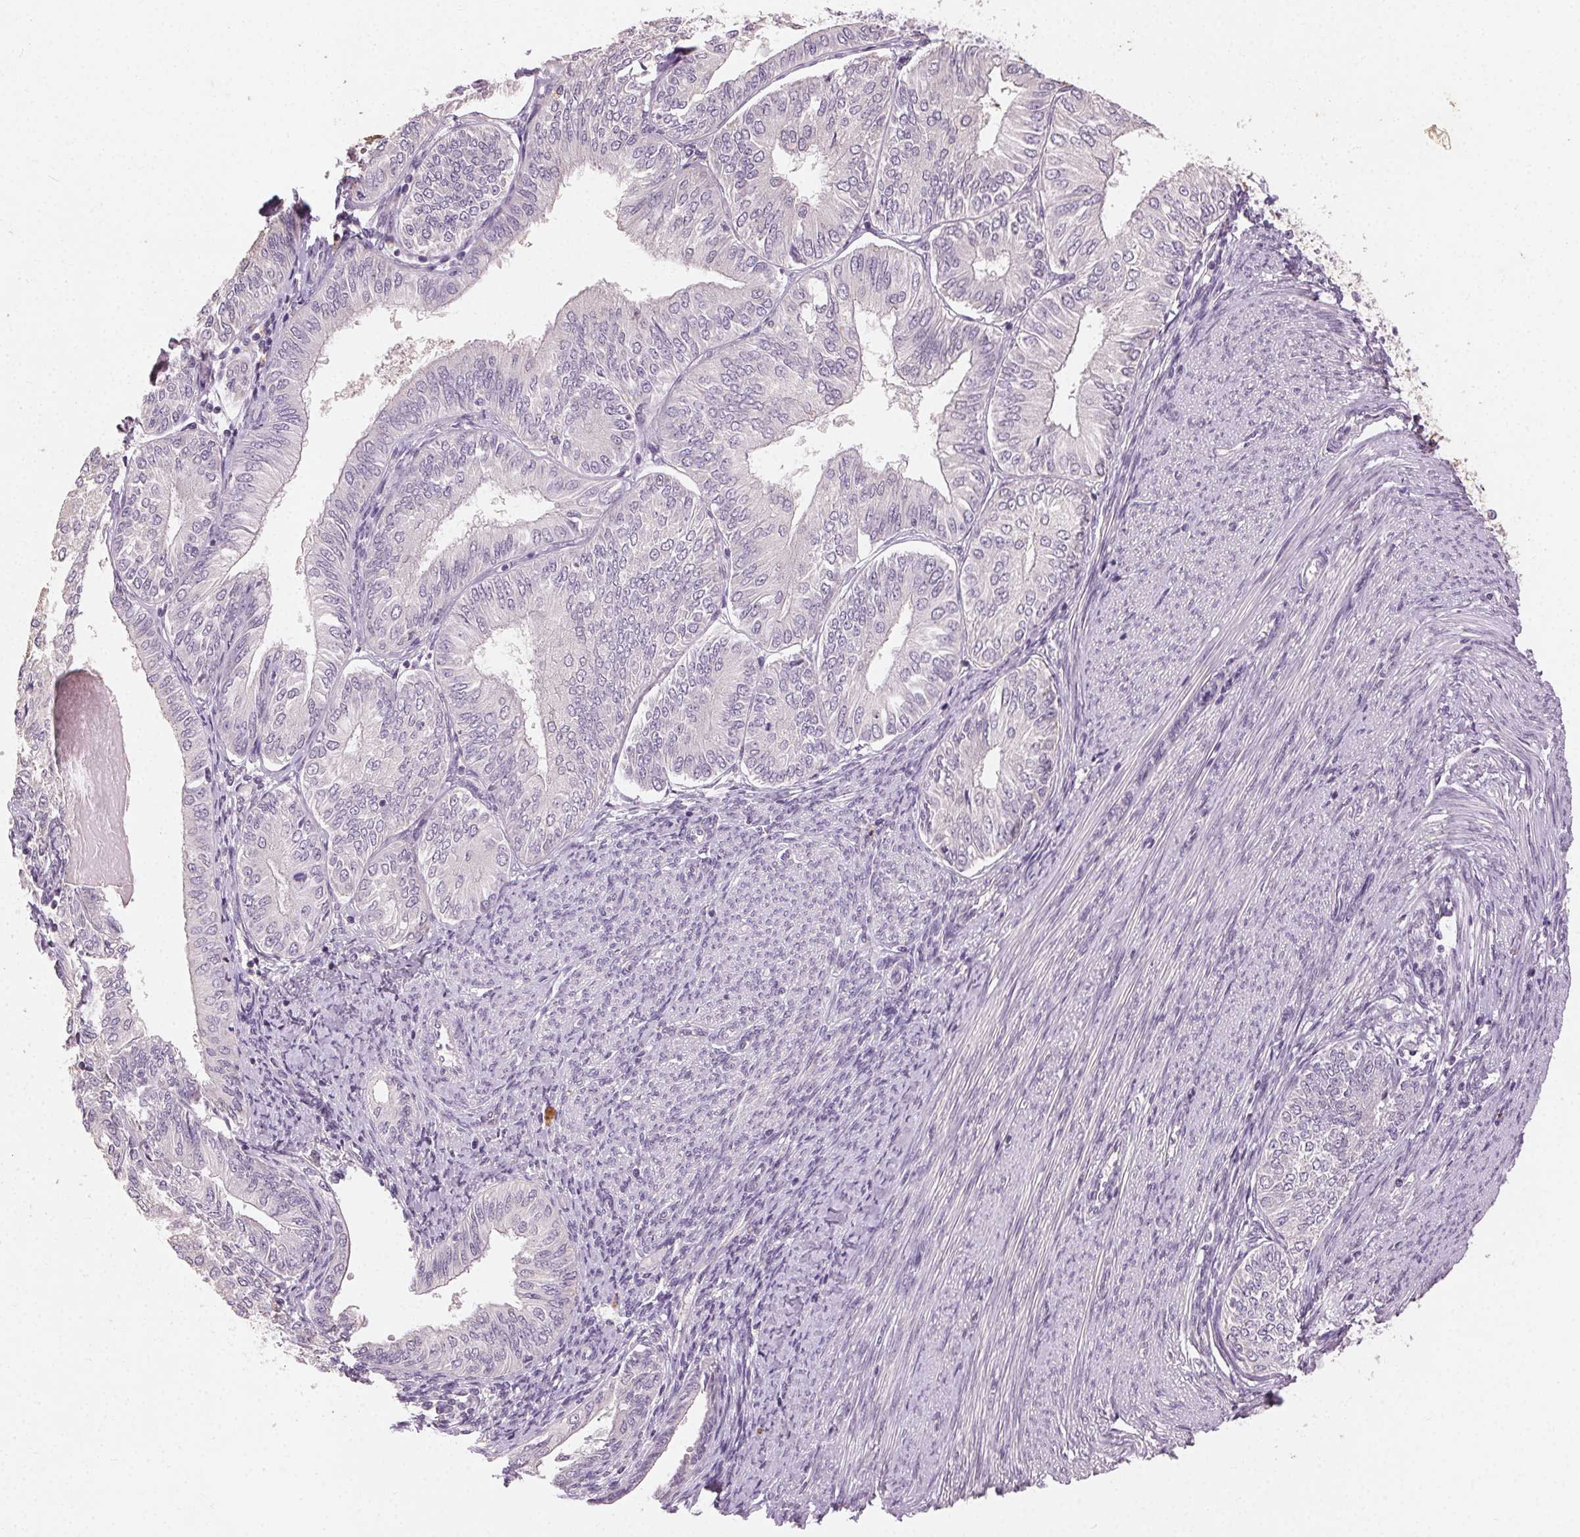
{"staining": {"intensity": "negative", "quantity": "none", "location": "none"}, "tissue": "endometrial cancer", "cell_type": "Tumor cells", "image_type": "cancer", "snomed": [{"axis": "morphology", "description": "Adenocarcinoma, NOS"}, {"axis": "topography", "description": "Endometrium"}], "caption": "Immunohistochemistry (IHC) image of neoplastic tissue: endometrial cancer stained with DAB (3,3'-diaminobenzidine) reveals no significant protein staining in tumor cells.", "gene": "CLTRN", "patient": {"sex": "female", "age": 58}}